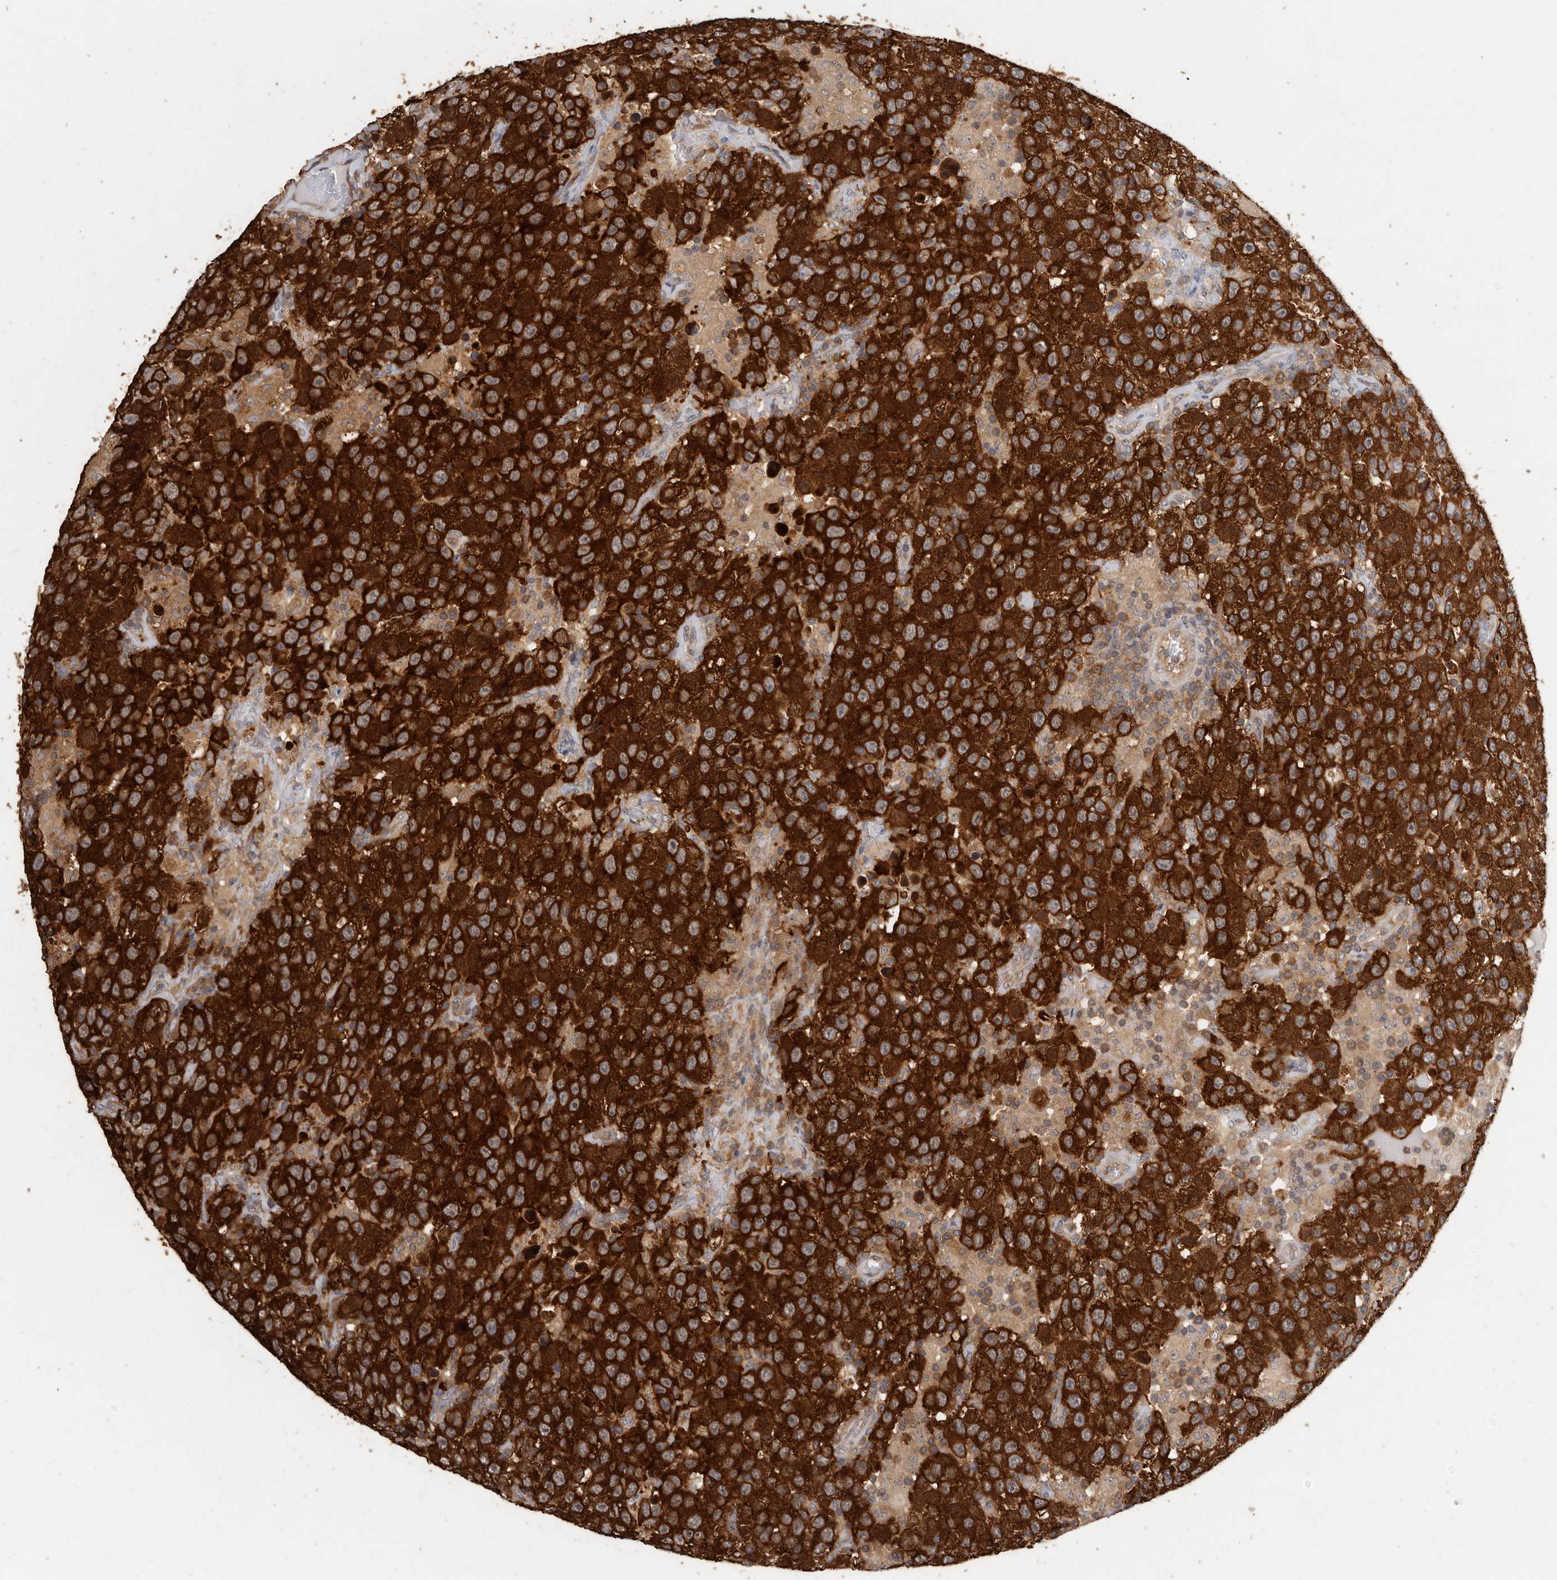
{"staining": {"intensity": "strong", "quantity": ">75%", "location": "cytoplasmic/membranous"}, "tissue": "testis cancer", "cell_type": "Tumor cells", "image_type": "cancer", "snomed": [{"axis": "morphology", "description": "Seminoma, NOS"}, {"axis": "topography", "description": "Testis"}], "caption": "Testis cancer stained with a brown dye exhibits strong cytoplasmic/membranous positive staining in approximately >75% of tumor cells.", "gene": "CCT8", "patient": {"sex": "male", "age": 41}}